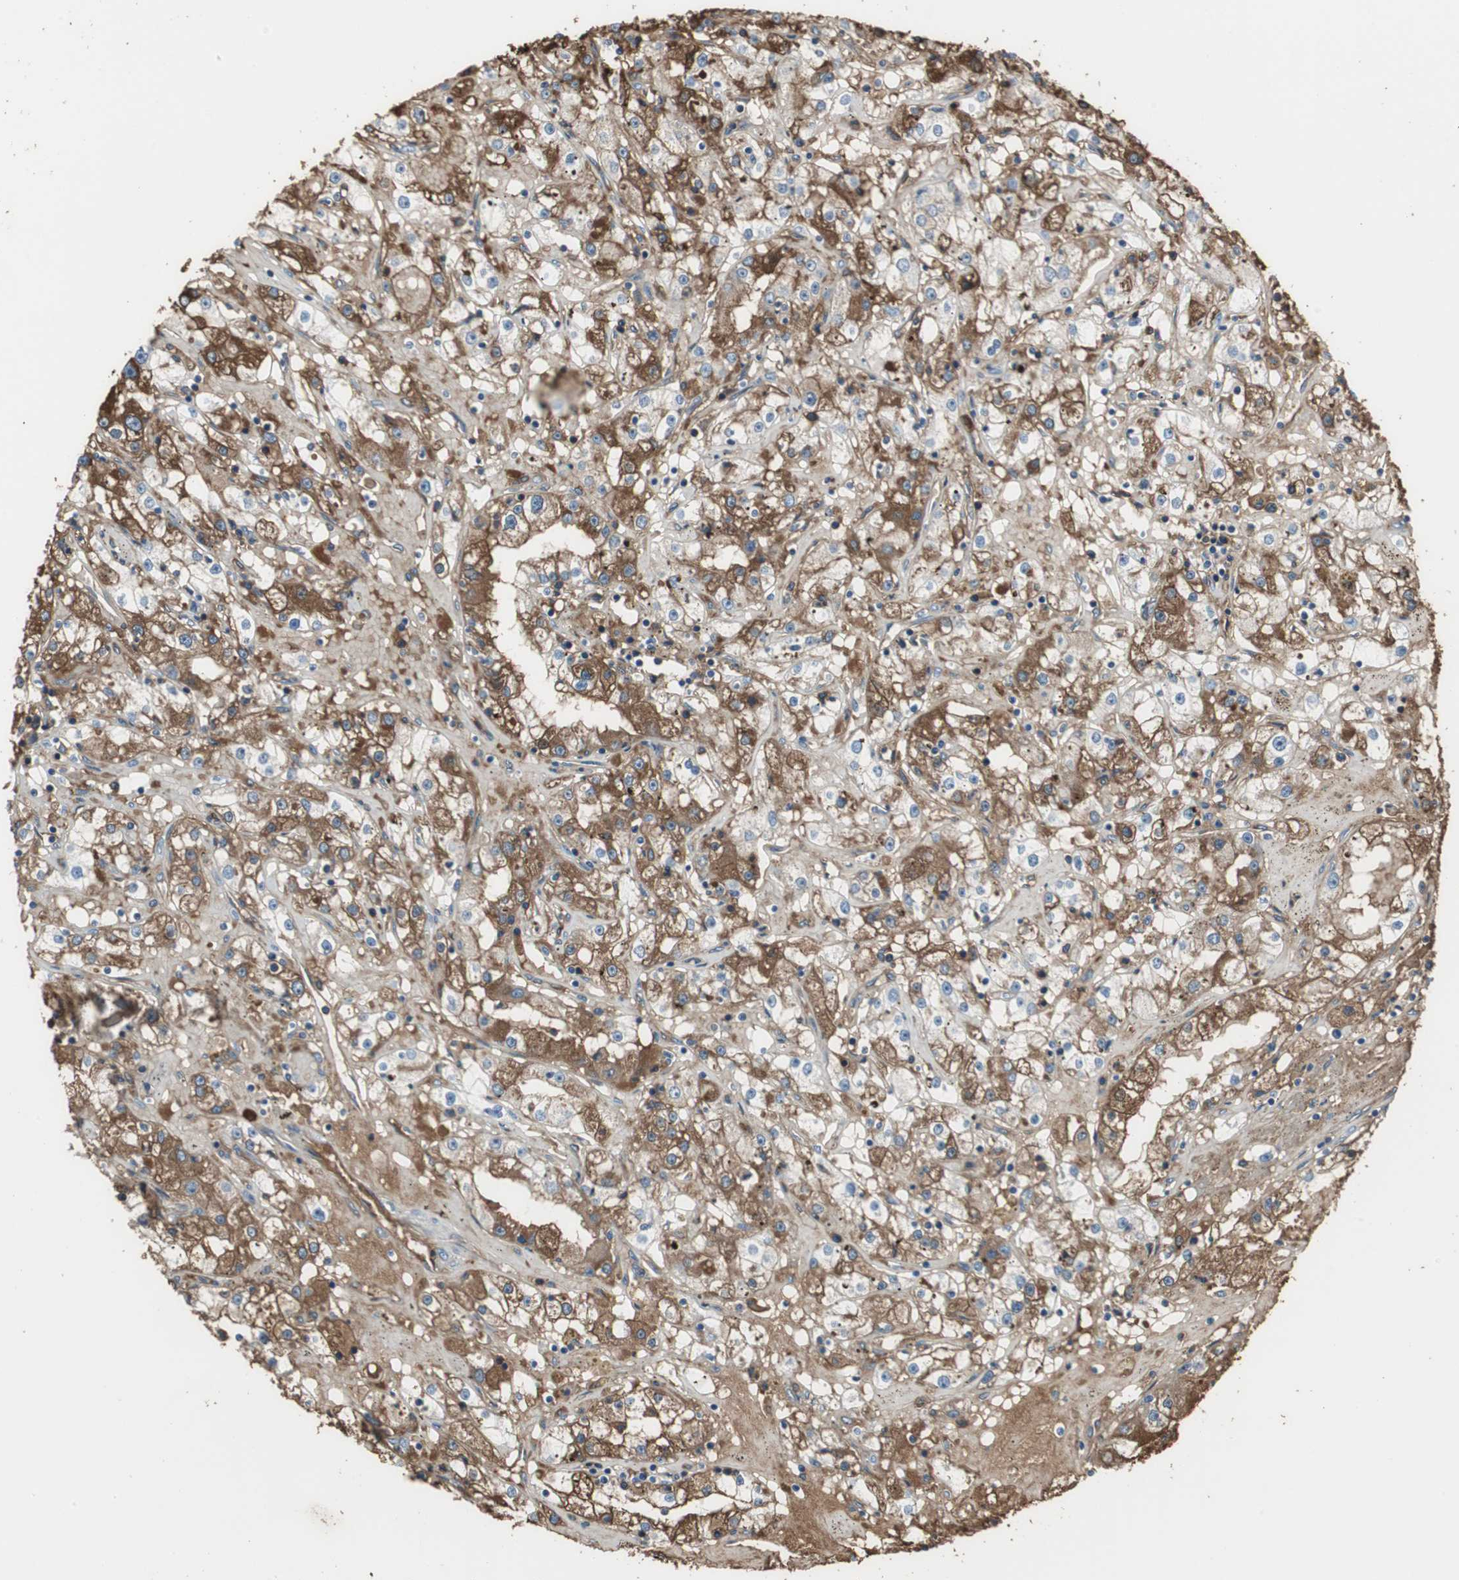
{"staining": {"intensity": "strong", "quantity": "25%-75%", "location": "cytoplasmic/membranous"}, "tissue": "renal cancer", "cell_type": "Tumor cells", "image_type": "cancer", "snomed": [{"axis": "morphology", "description": "Adenocarcinoma, NOS"}, {"axis": "topography", "description": "Kidney"}], "caption": "Adenocarcinoma (renal) stained with IHC displays strong cytoplasmic/membranous positivity in approximately 25%-75% of tumor cells.", "gene": "IGHA1", "patient": {"sex": "male", "age": 56}}